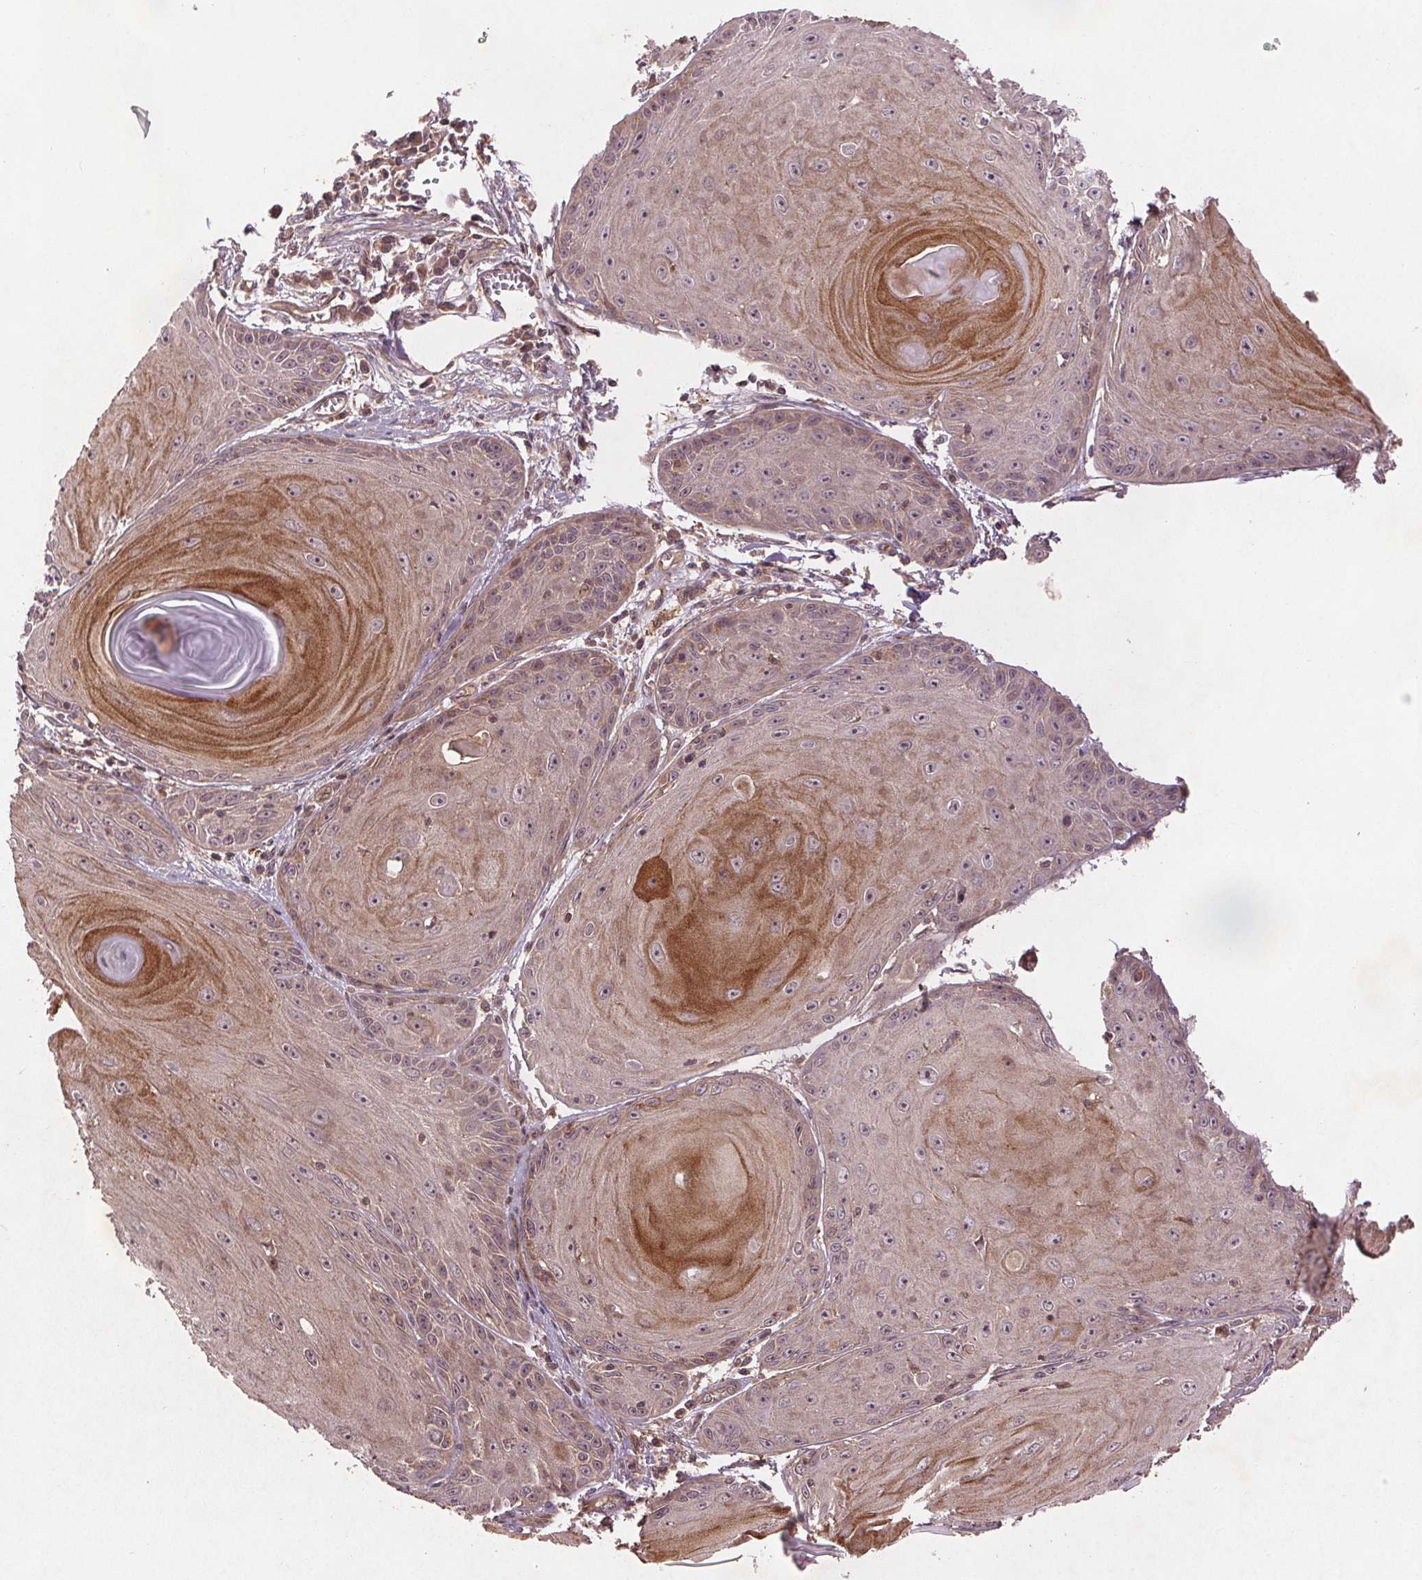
{"staining": {"intensity": "moderate", "quantity": "25%-75%", "location": "cytoplasmic/membranous"}, "tissue": "skin cancer", "cell_type": "Tumor cells", "image_type": "cancer", "snomed": [{"axis": "morphology", "description": "Squamous cell carcinoma, NOS"}, {"axis": "topography", "description": "Skin"}, {"axis": "topography", "description": "Vulva"}], "caption": "Immunohistochemistry (IHC) histopathology image of human skin cancer (squamous cell carcinoma) stained for a protein (brown), which exhibits medium levels of moderate cytoplasmic/membranous positivity in approximately 25%-75% of tumor cells.", "gene": "SEC14L2", "patient": {"sex": "female", "age": 85}}